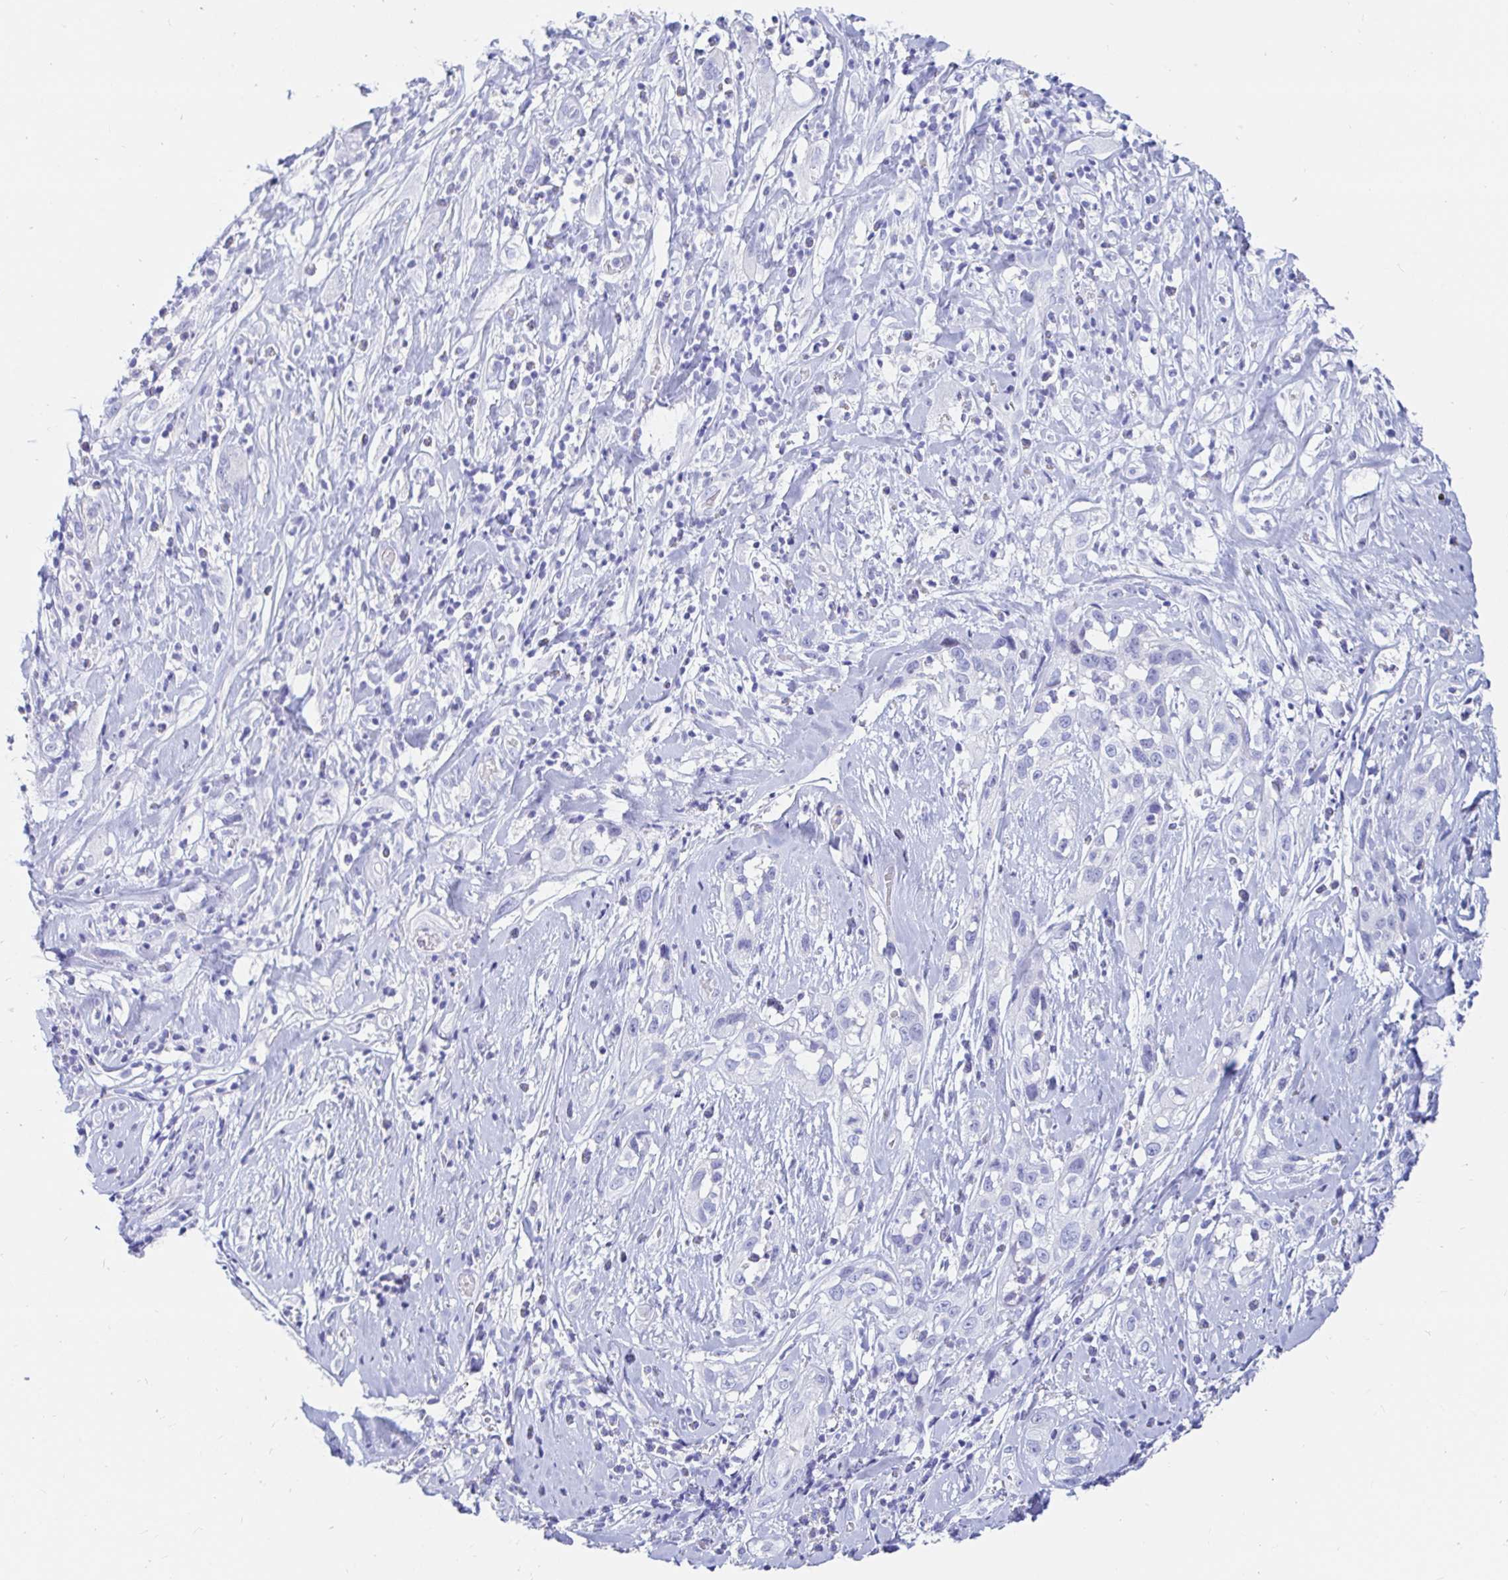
{"staining": {"intensity": "negative", "quantity": "none", "location": "none"}, "tissue": "skin cancer", "cell_type": "Tumor cells", "image_type": "cancer", "snomed": [{"axis": "morphology", "description": "Squamous cell carcinoma, NOS"}, {"axis": "topography", "description": "Skin"}], "caption": "Tumor cells are negative for brown protein staining in skin cancer.", "gene": "PPP1R1B", "patient": {"sex": "male", "age": 82}}